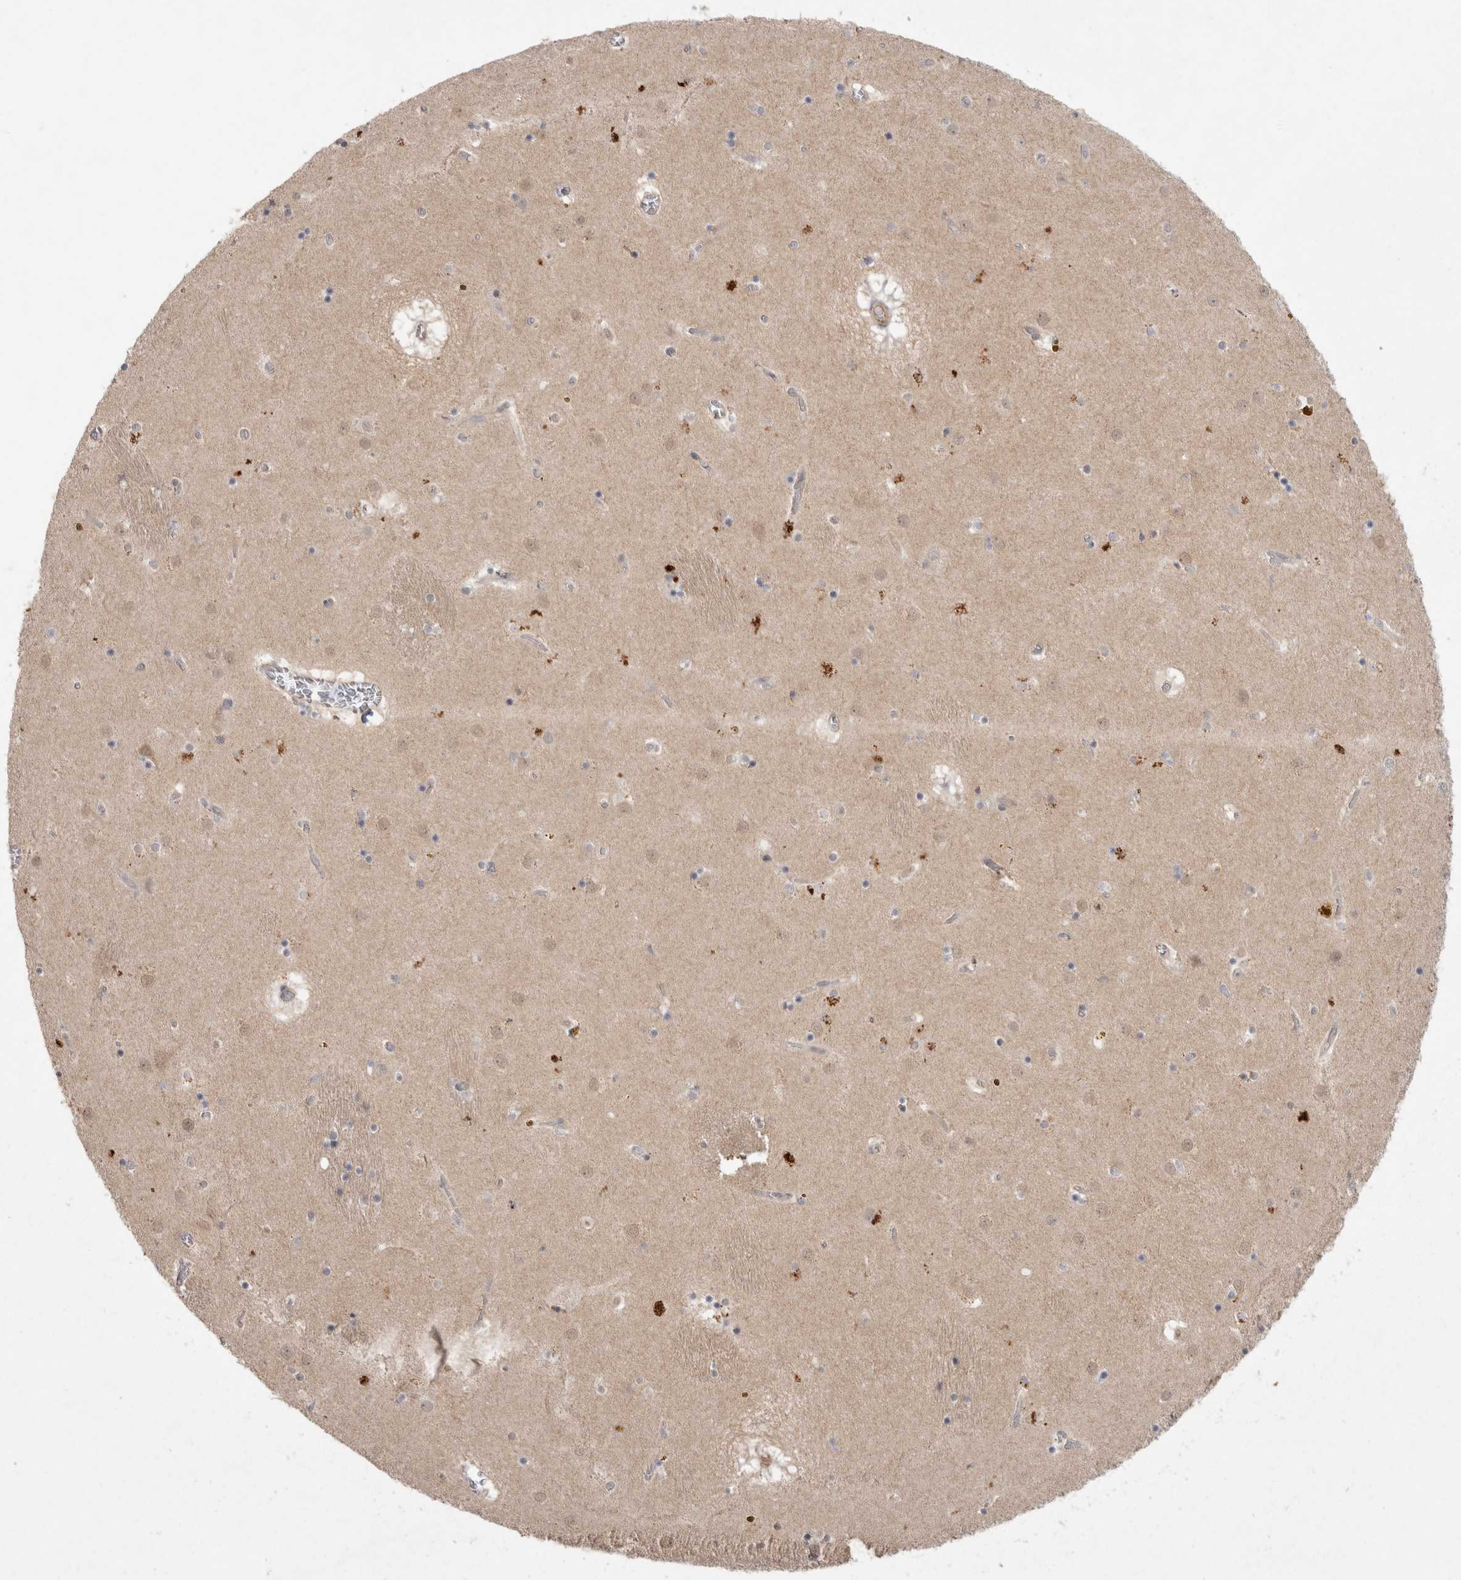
{"staining": {"intensity": "weak", "quantity": "<25%", "location": "cytoplasmic/membranous"}, "tissue": "caudate", "cell_type": "Glial cells", "image_type": "normal", "snomed": [{"axis": "morphology", "description": "Normal tissue, NOS"}, {"axis": "topography", "description": "Lateral ventricle wall"}], "caption": "This is a micrograph of immunohistochemistry staining of benign caudate, which shows no expression in glial cells. (DAB immunohistochemistry, high magnification).", "gene": "CRISPLD1", "patient": {"sex": "male", "age": 70}}